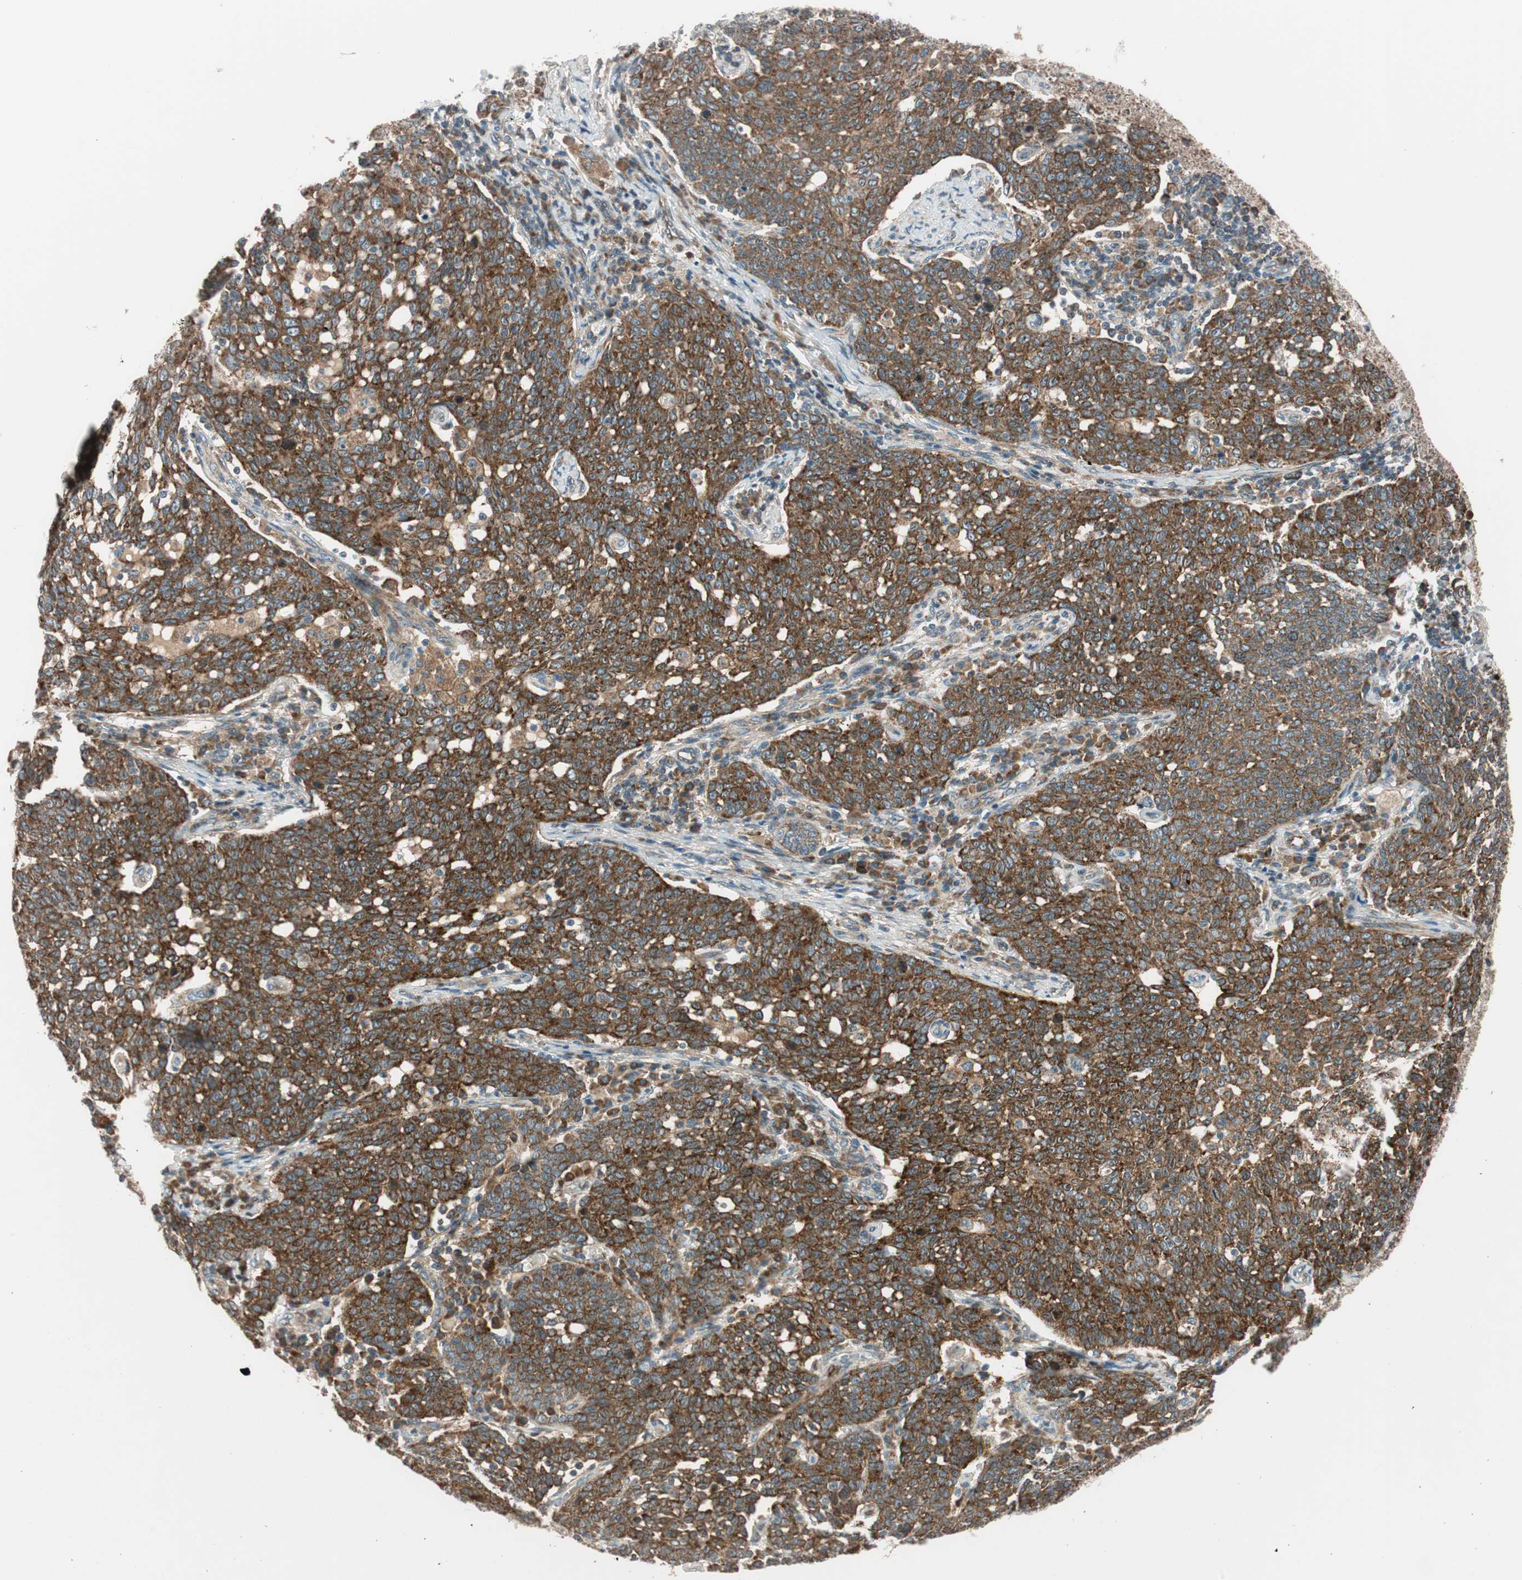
{"staining": {"intensity": "strong", "quantity": ">75%", "location": "cytoplasmic/membranous"}, "tissue": "cervical cancer", "cell_type": "Tumor cells", "image_type": "cancer", "snomed": [{"axis": "morphology", "description": "Squamous cell carcinoma, NOS"}, {"axis": "topography", "description": "Cervix"}], "caption": "Protein staining of cervical cancer tissue reveals strong cytoplasmic/membranous expression in about >75% of tumor cells.", "gene": "ABI1", "patient": {"sex": "female", "age": 34}}